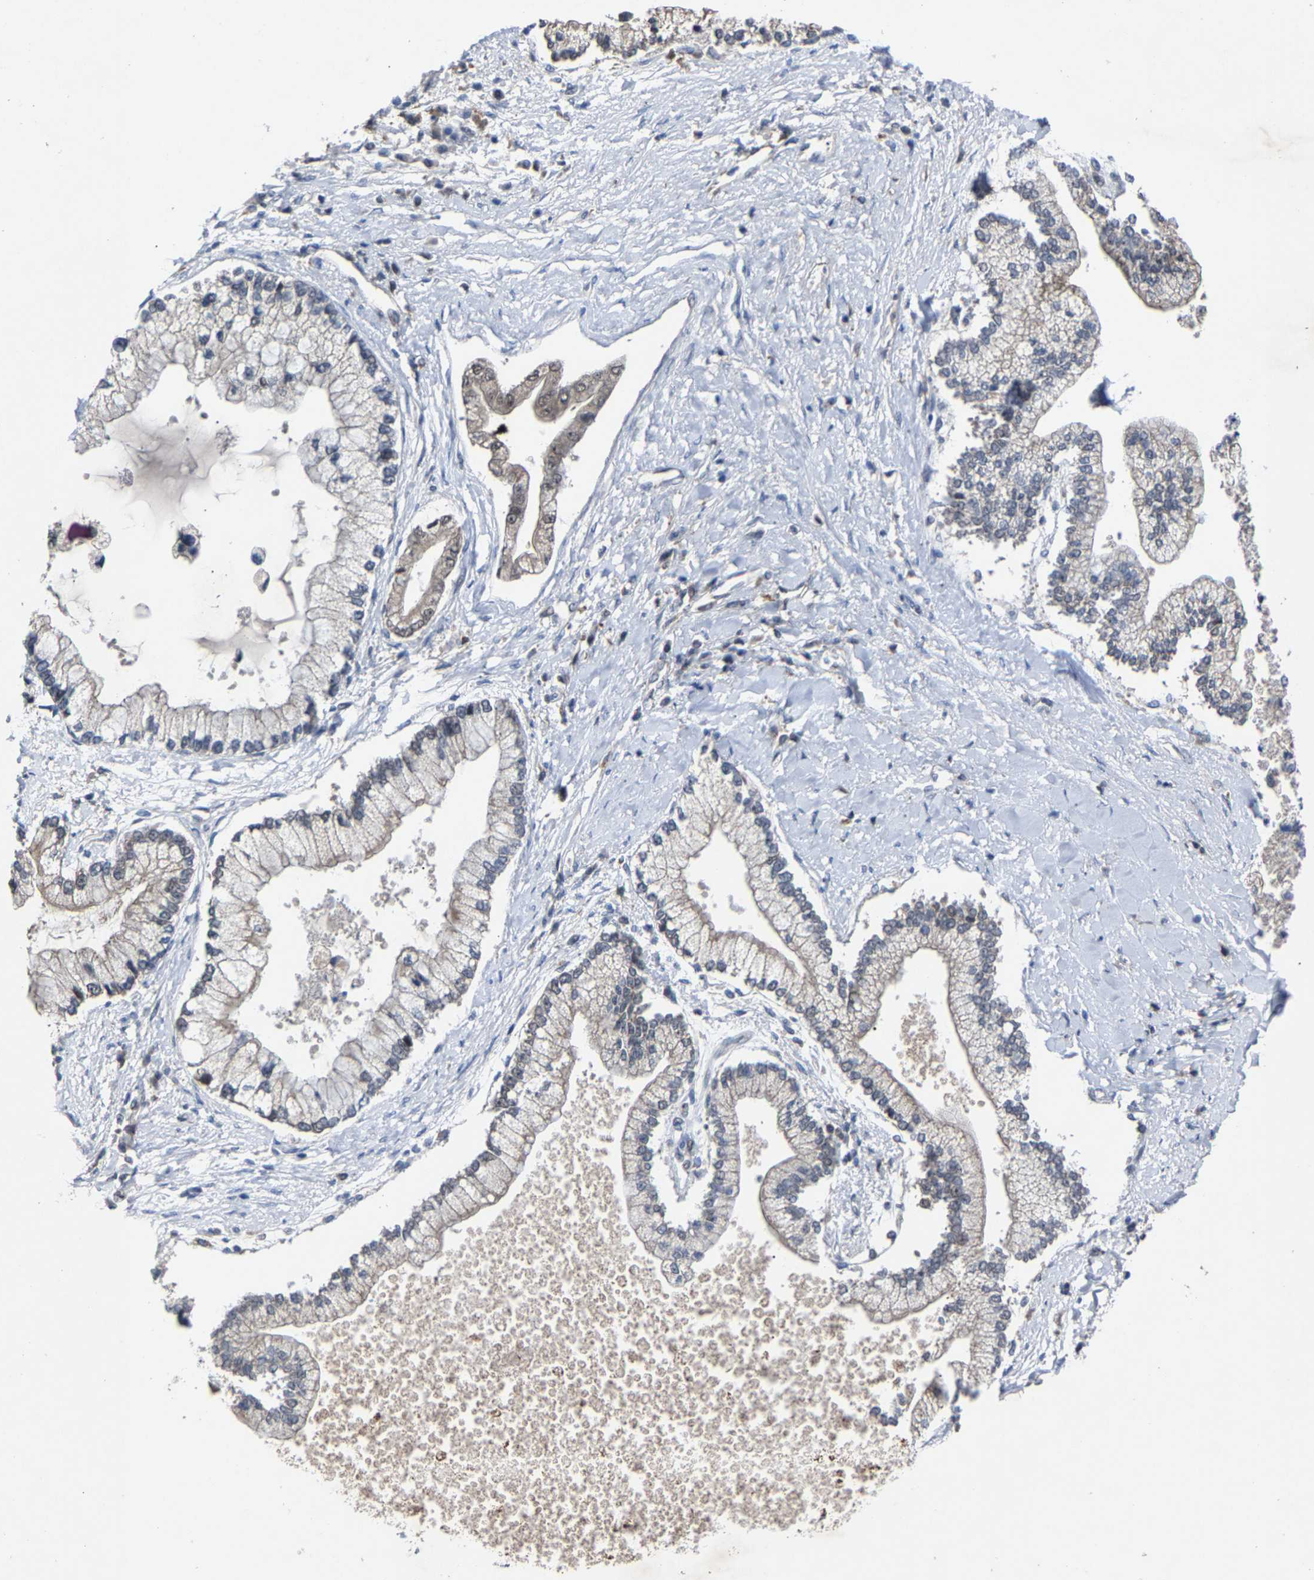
{"staining": {"intensity": "negative", "quantity": "none", "location": "none"}, "tissue": "liver cancer", "cell_type": "Tumor cells", "image_type": "cancer", "snomed": [{"axis": "morphology", "description": "Cholangiocarcinoma"}, {"axis": "topography", "description": "Liver"}], "caption": "Immunohistochemical staining of liver cancer reveals no significant staining in tumor cells.", "gene": "LSM8", "patient": {"sex": "male", "age": 50}}